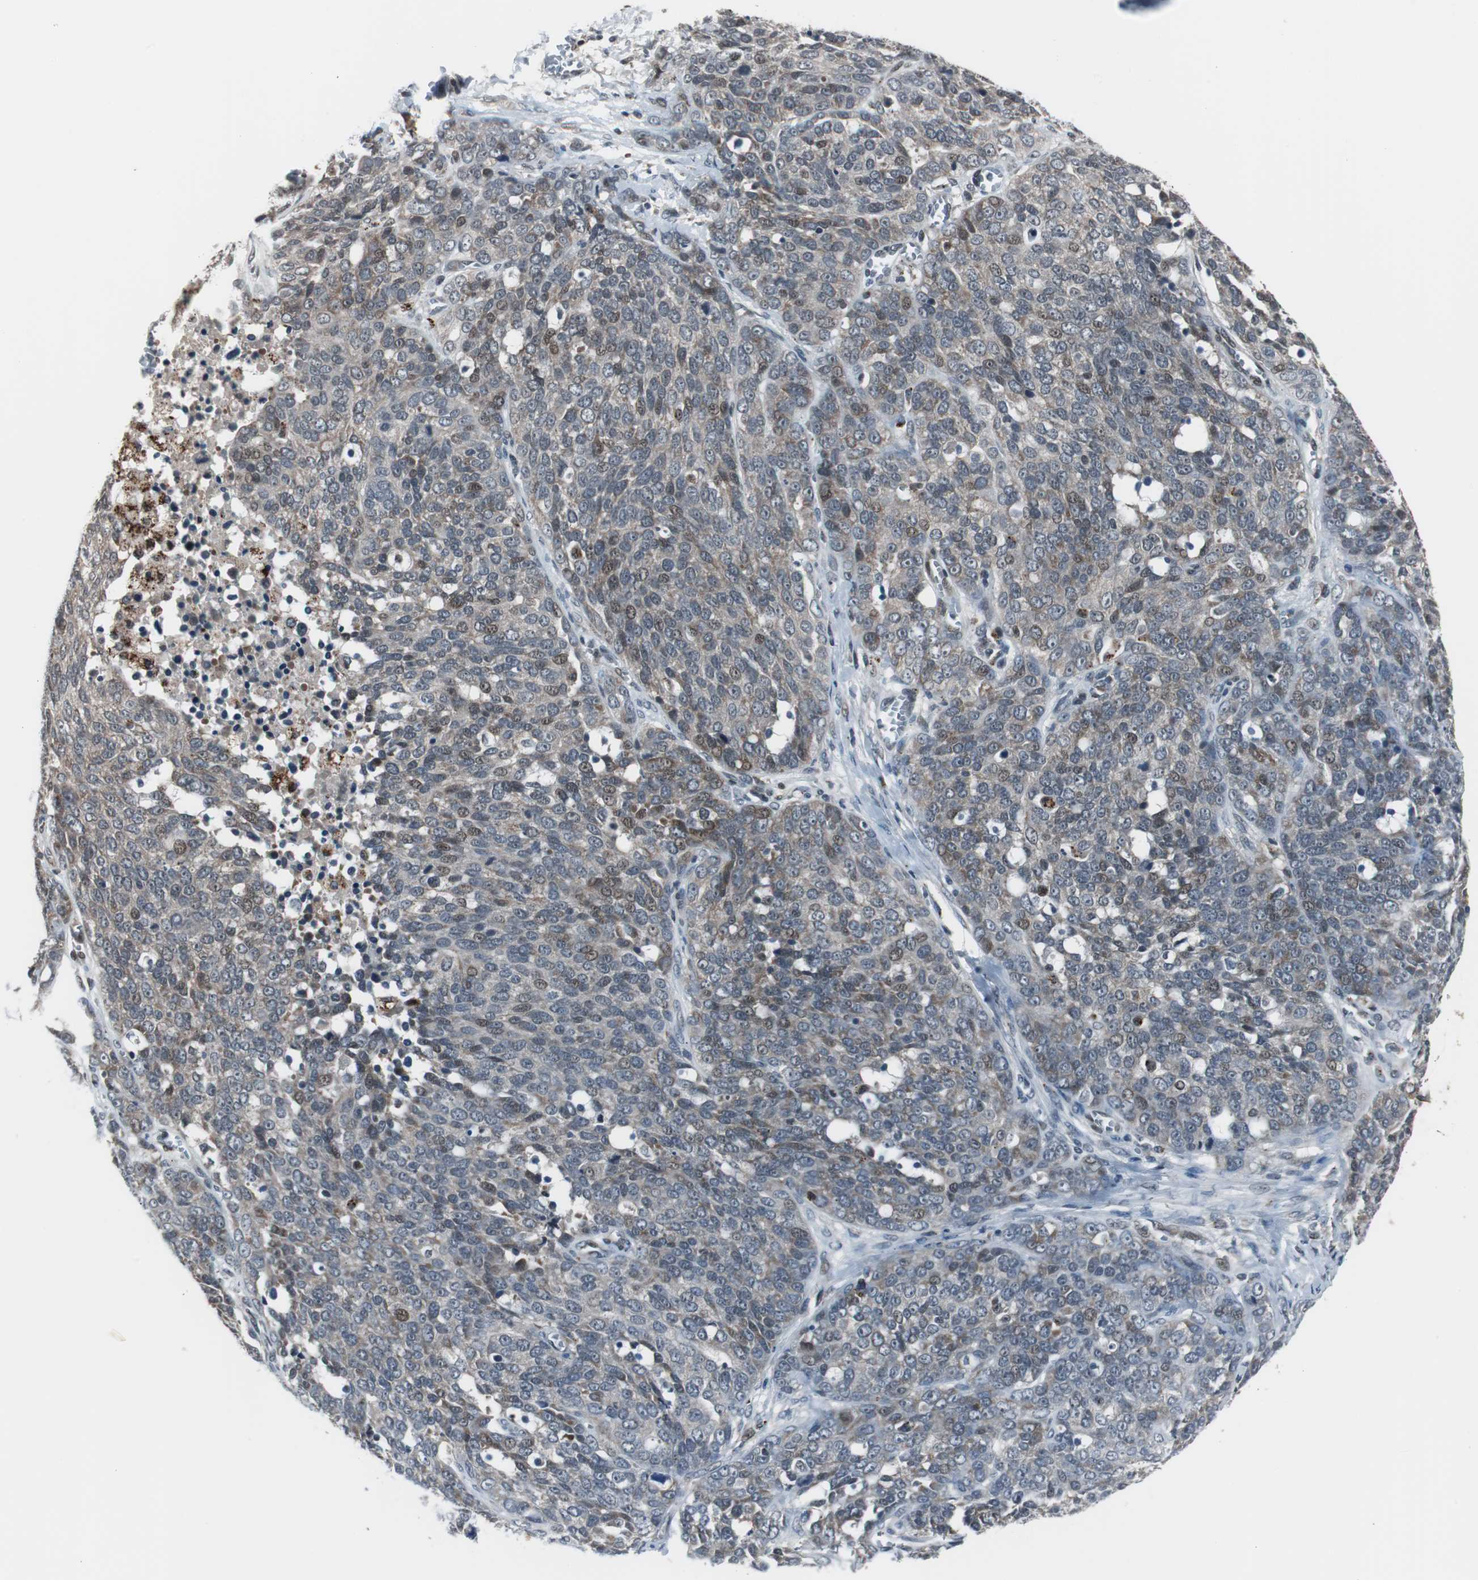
{"staining": {"intensity": "moderate", "quantity": "<25%", "location": "cytoplasmic/membranous,nuclear"}, "tissue": "ovarian cancer", "cell_type": "Tumor cells", "image_type": "cancer", "snomed": [{"axis": "morphology", "description": "Cystadenocarcinoma, serous, NOS"}, {"axis": "topography", "description": "Ovary"}], "caption": "Immunohistochemistry of human ovarian serous cystadenocarcinoma demonstrates low levels of moderate cytoplasmic/membranous and nuclear positivity in approximately <25% of tumor cells. The protein is stained brown, and the nuclei are stained in blue (DAB IHC with brightfield microscopy, high magnification).", "gene": "BOLA1", "patient": {"sex": "female", "age": 44}}